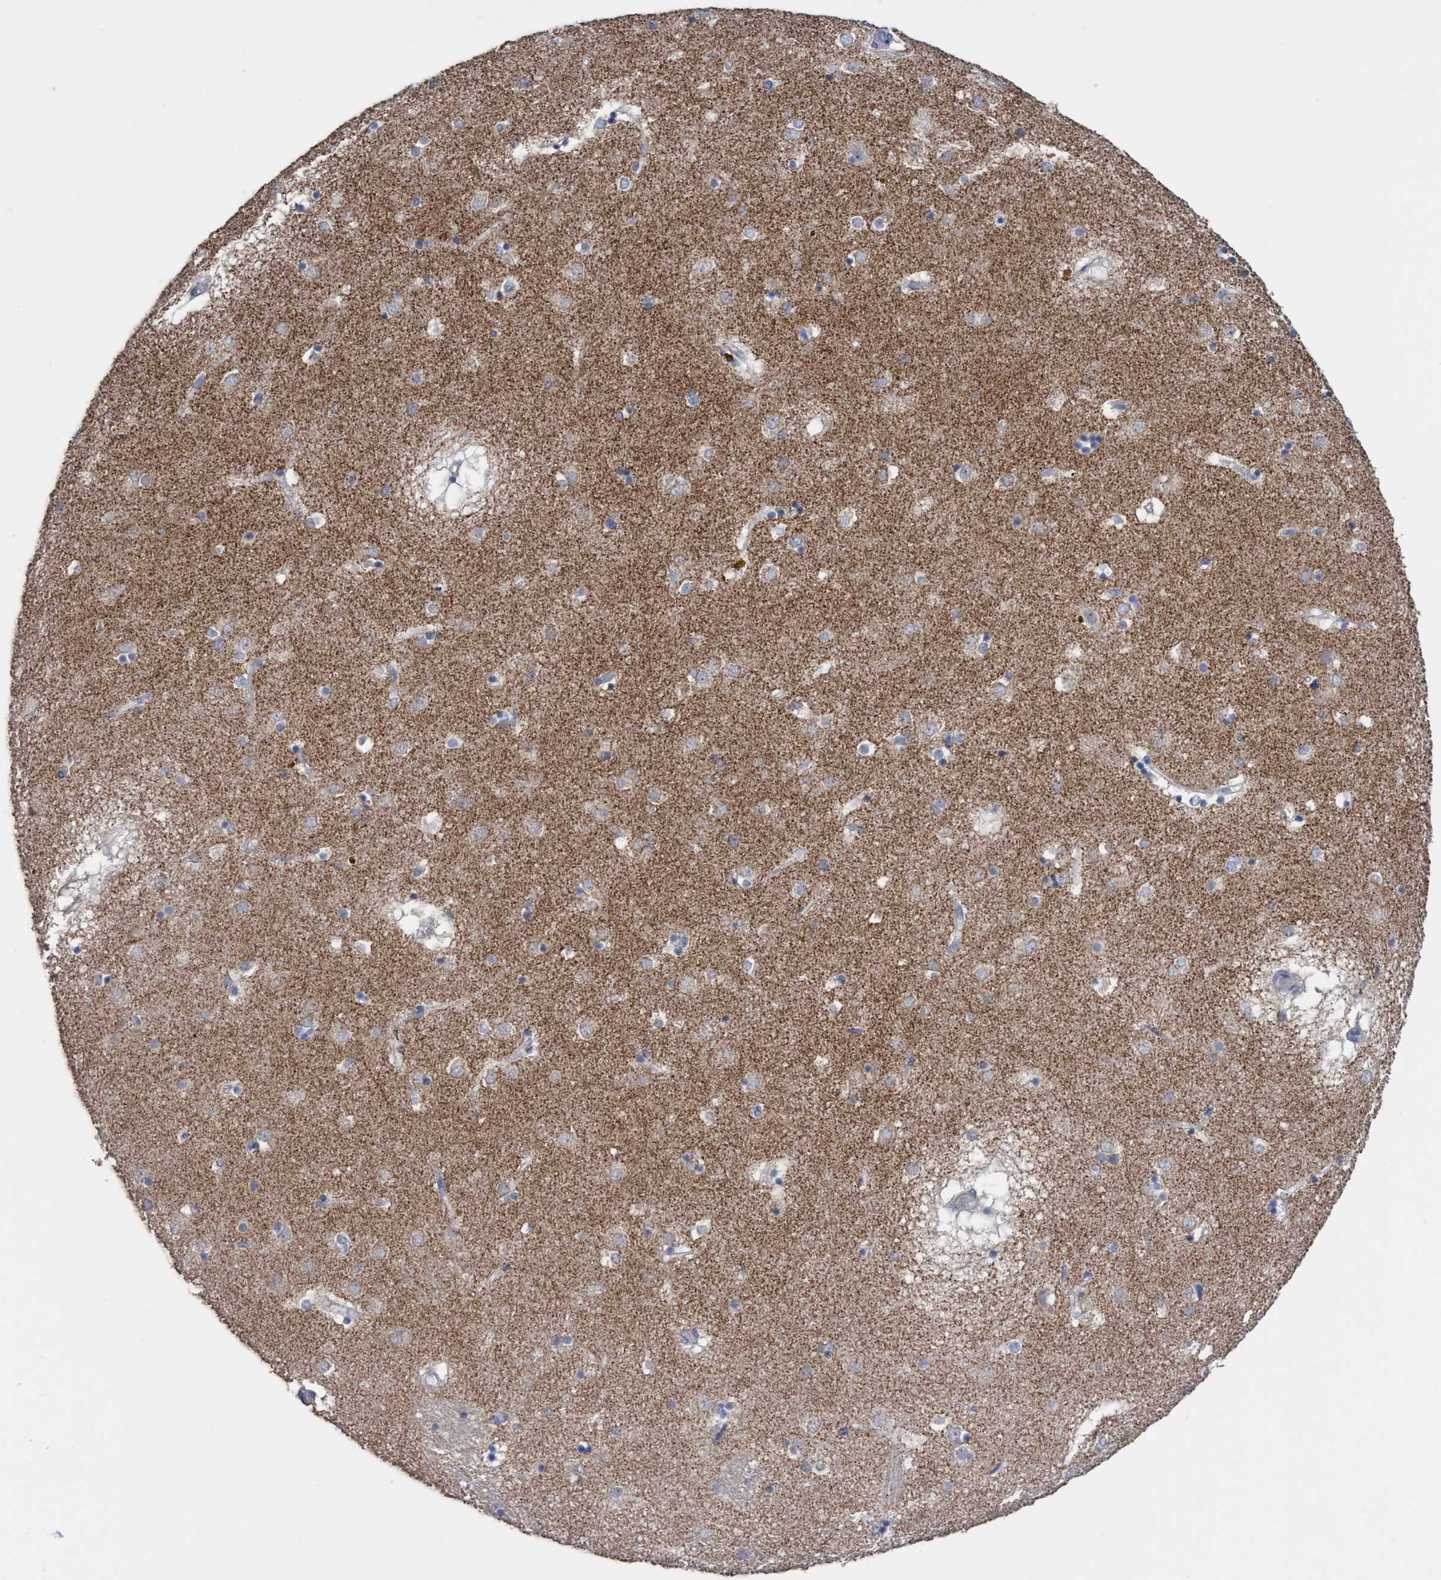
{"staining": {"intensity": "negative", "quantity": "none", "location": "none"}, "tissue": "caudate", "cell_type": "Glial cells", "image_type": "normal", "snomed": [{"axis": "morphology", "description": "Normal tissue, NOS"}, {"axis": "topography", "description": "Lateral ventricle wall"}], "caption": "An image of caudate stained for a protein demonstrates no brown staining in glial cells. (Brightfield microscopy of DAB immunohistochemistry at high magnification).", "gene": "RSAD1", "patient": {"sex": "male", "age": 70}}